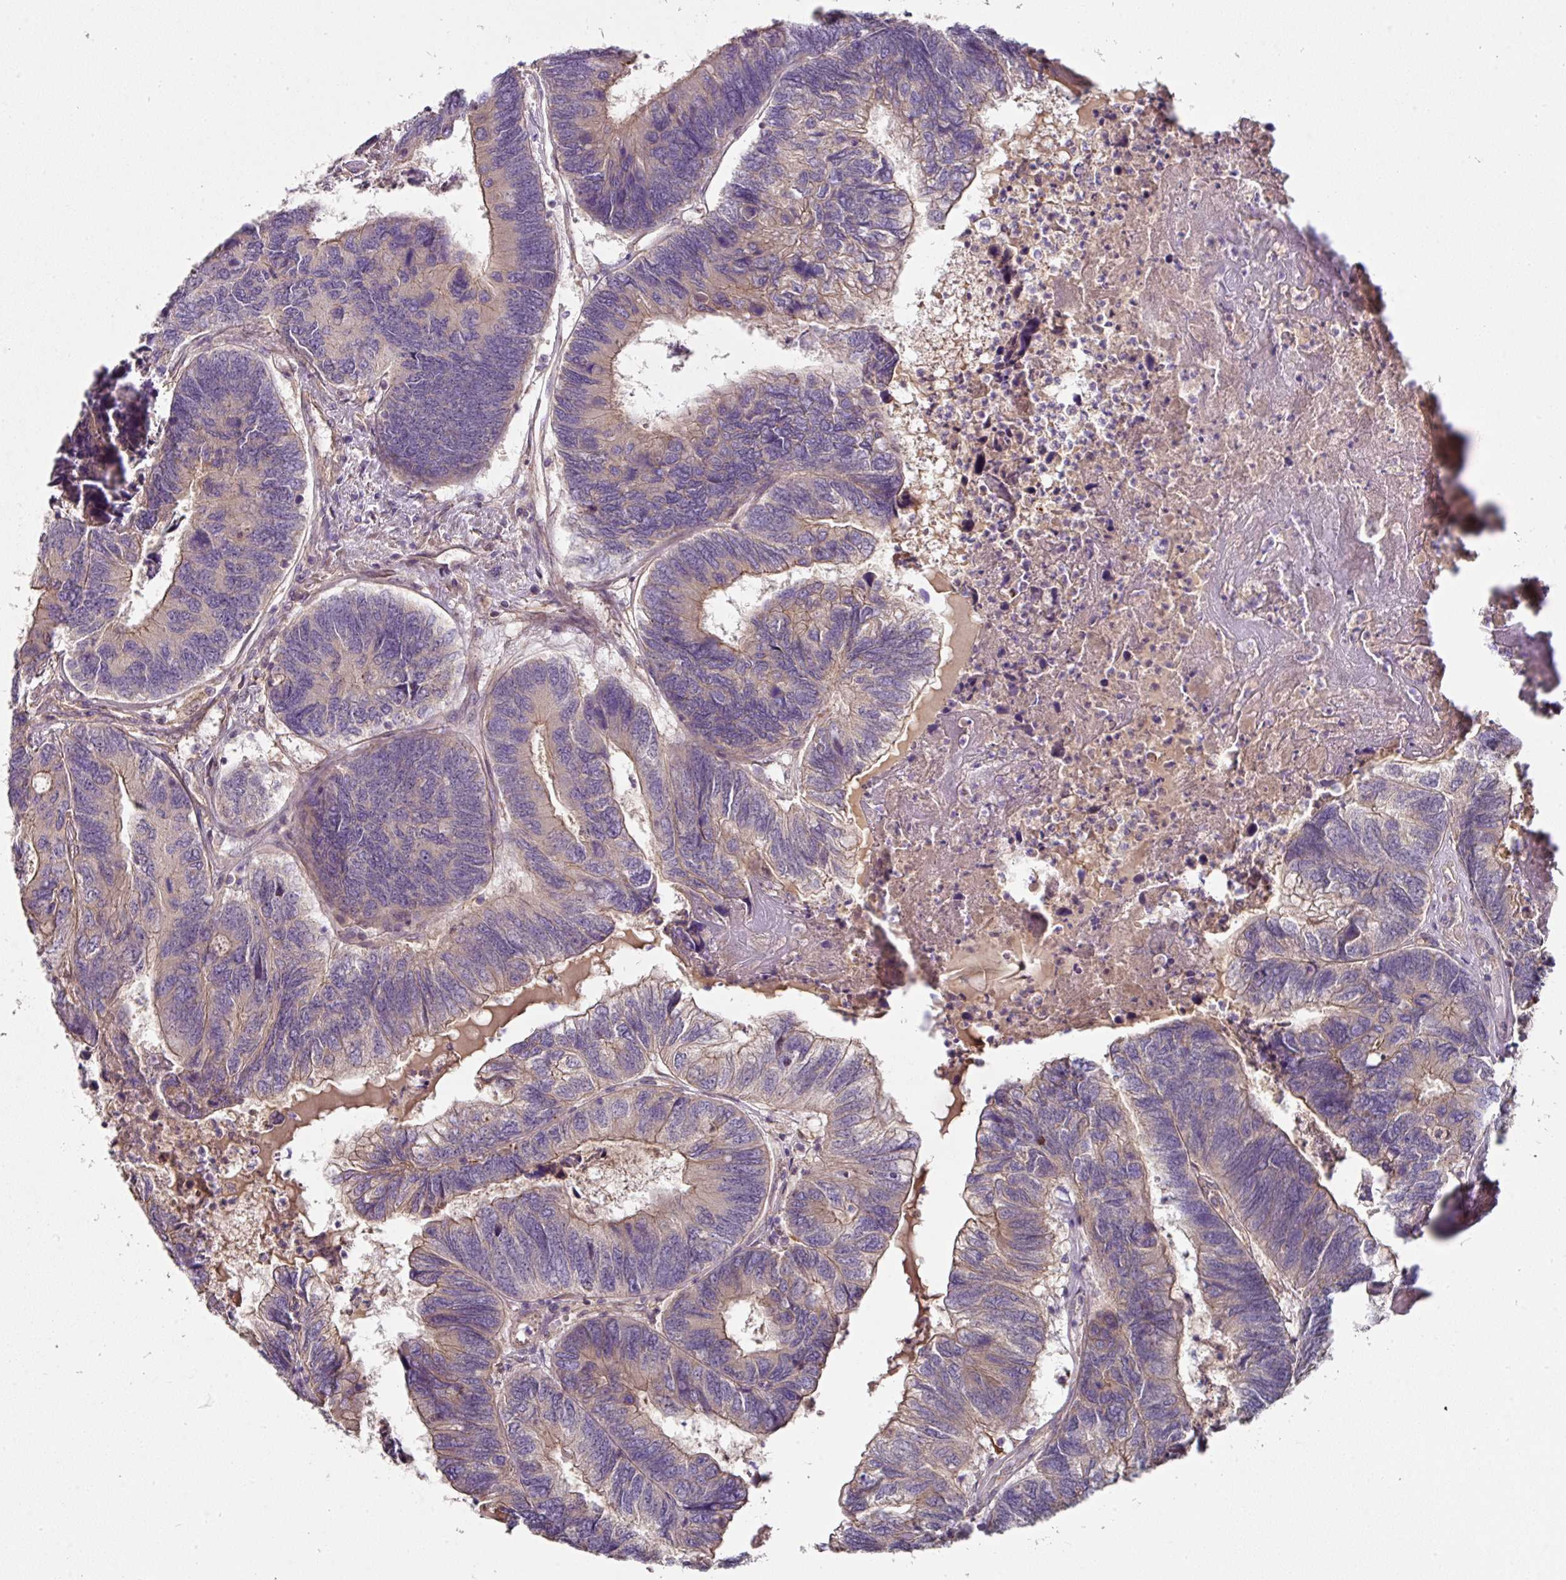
{"staining": {"intensity": "weak", "quantity": "<25%", "location": "cytoplasmic/membranous"}, "tissue": "colorectal cancer", "cell_type": "Tumor cells", "image_type": "cancer", "snomed": [{"axis": "morphology", "description": "Adenocarcinoma, NOS"}, {"axis": "topography", "description": "Colon"}], "caption": "This image is of adenocarcinoma (colorectal) stained with IHC to label a protein in brown with the nuclei are counter-stained blue. There is no staining in tumor cells.", "gene": "C4orf48", "patient": {"sex": "female", "age": 67}}